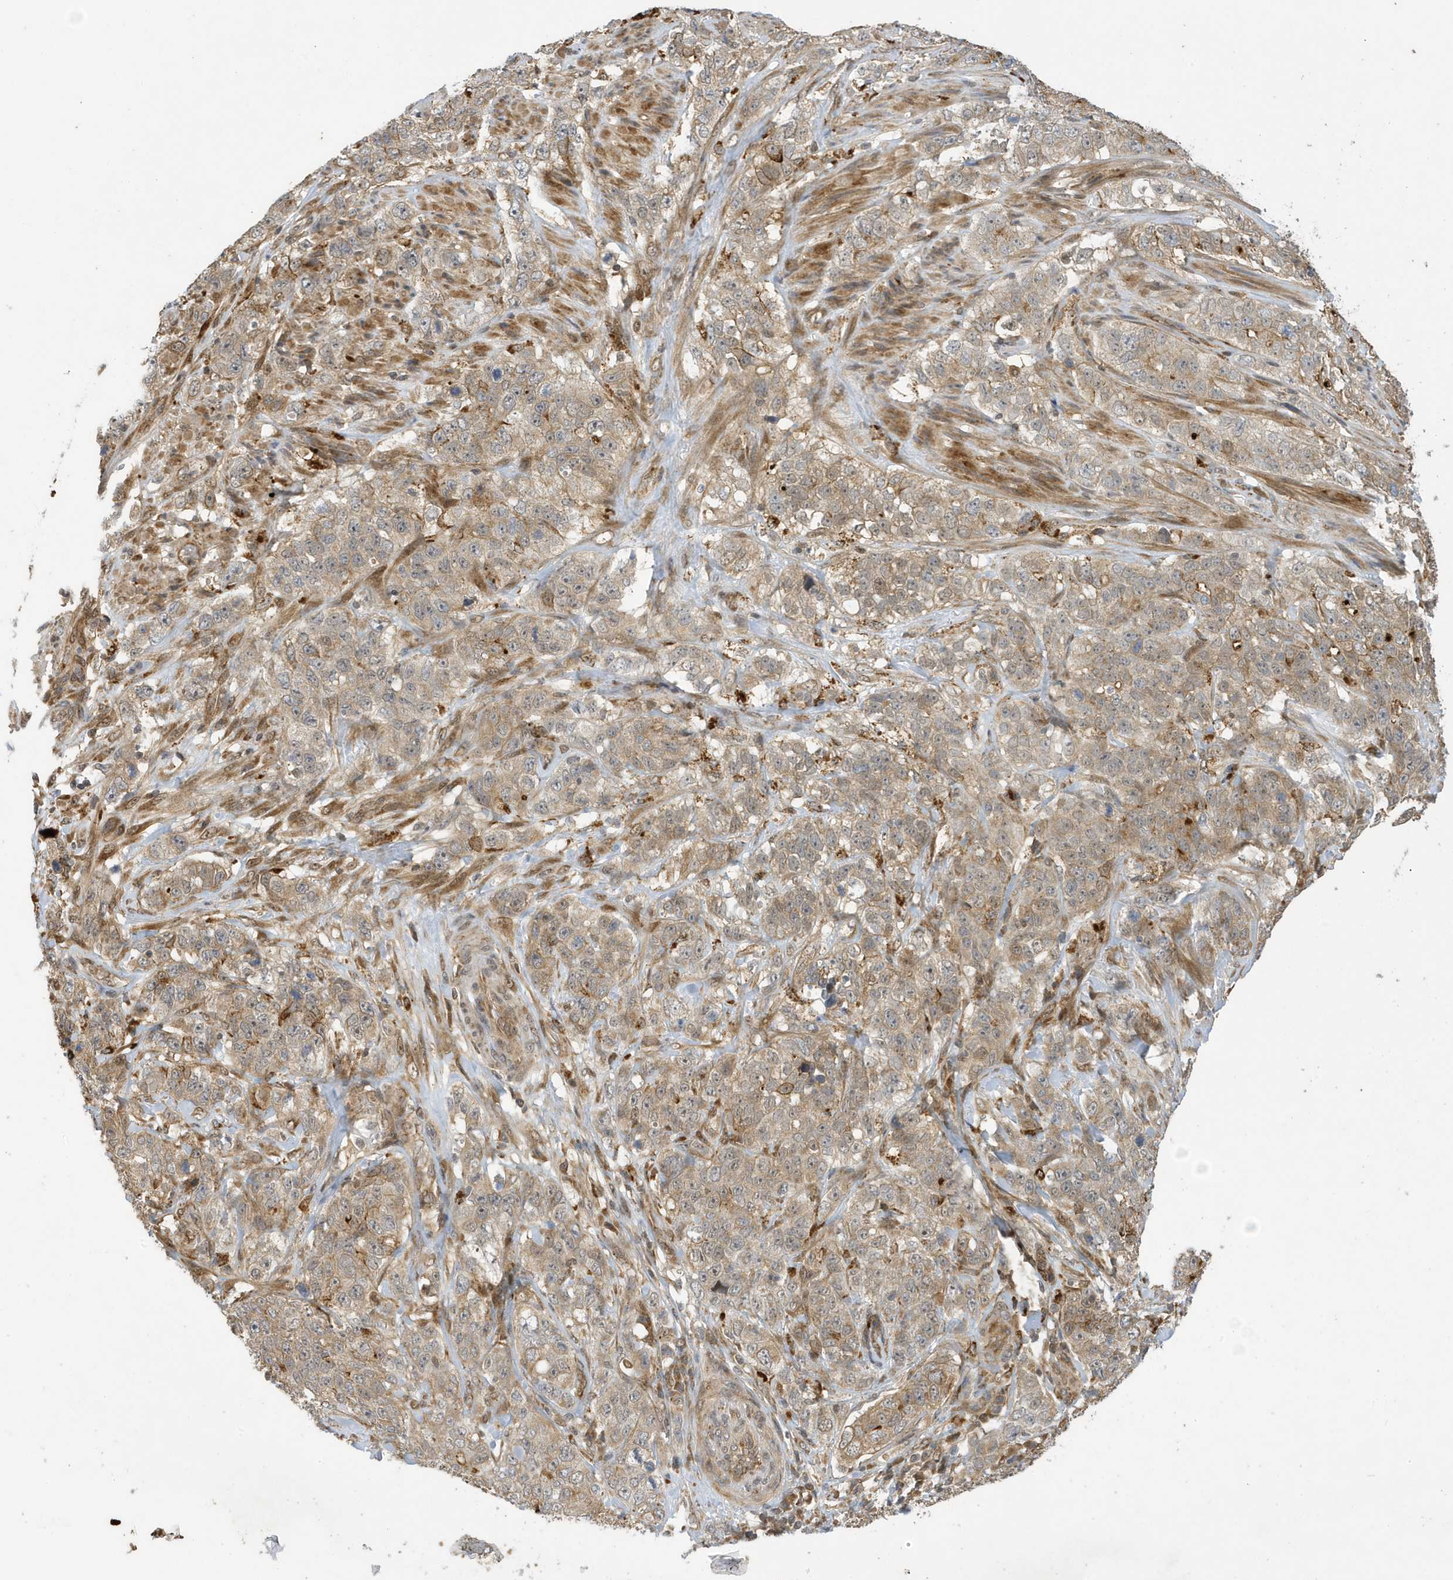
{"staining": {"intensity": "moderate", "quantity": "25%-75%", "location": "cytoplasmic/membranous"}, "tissue": "stomach cancer", "cell_type": "Tumor cells", "image_type": "cancer", "snomed": [{"axis": "morphology", "description": "Adenocarcinoma, NOS"}, {"axis": "topography", "description": "Stomach"}], "caption": "Protein staining shows moderate cytoplasmic/membranous expression in approximately 25%-75% of tumor cells in adenocarcinoma (stomach).", "gene": "NCOA7", "patient": {"sex": "male", "age": 48}}